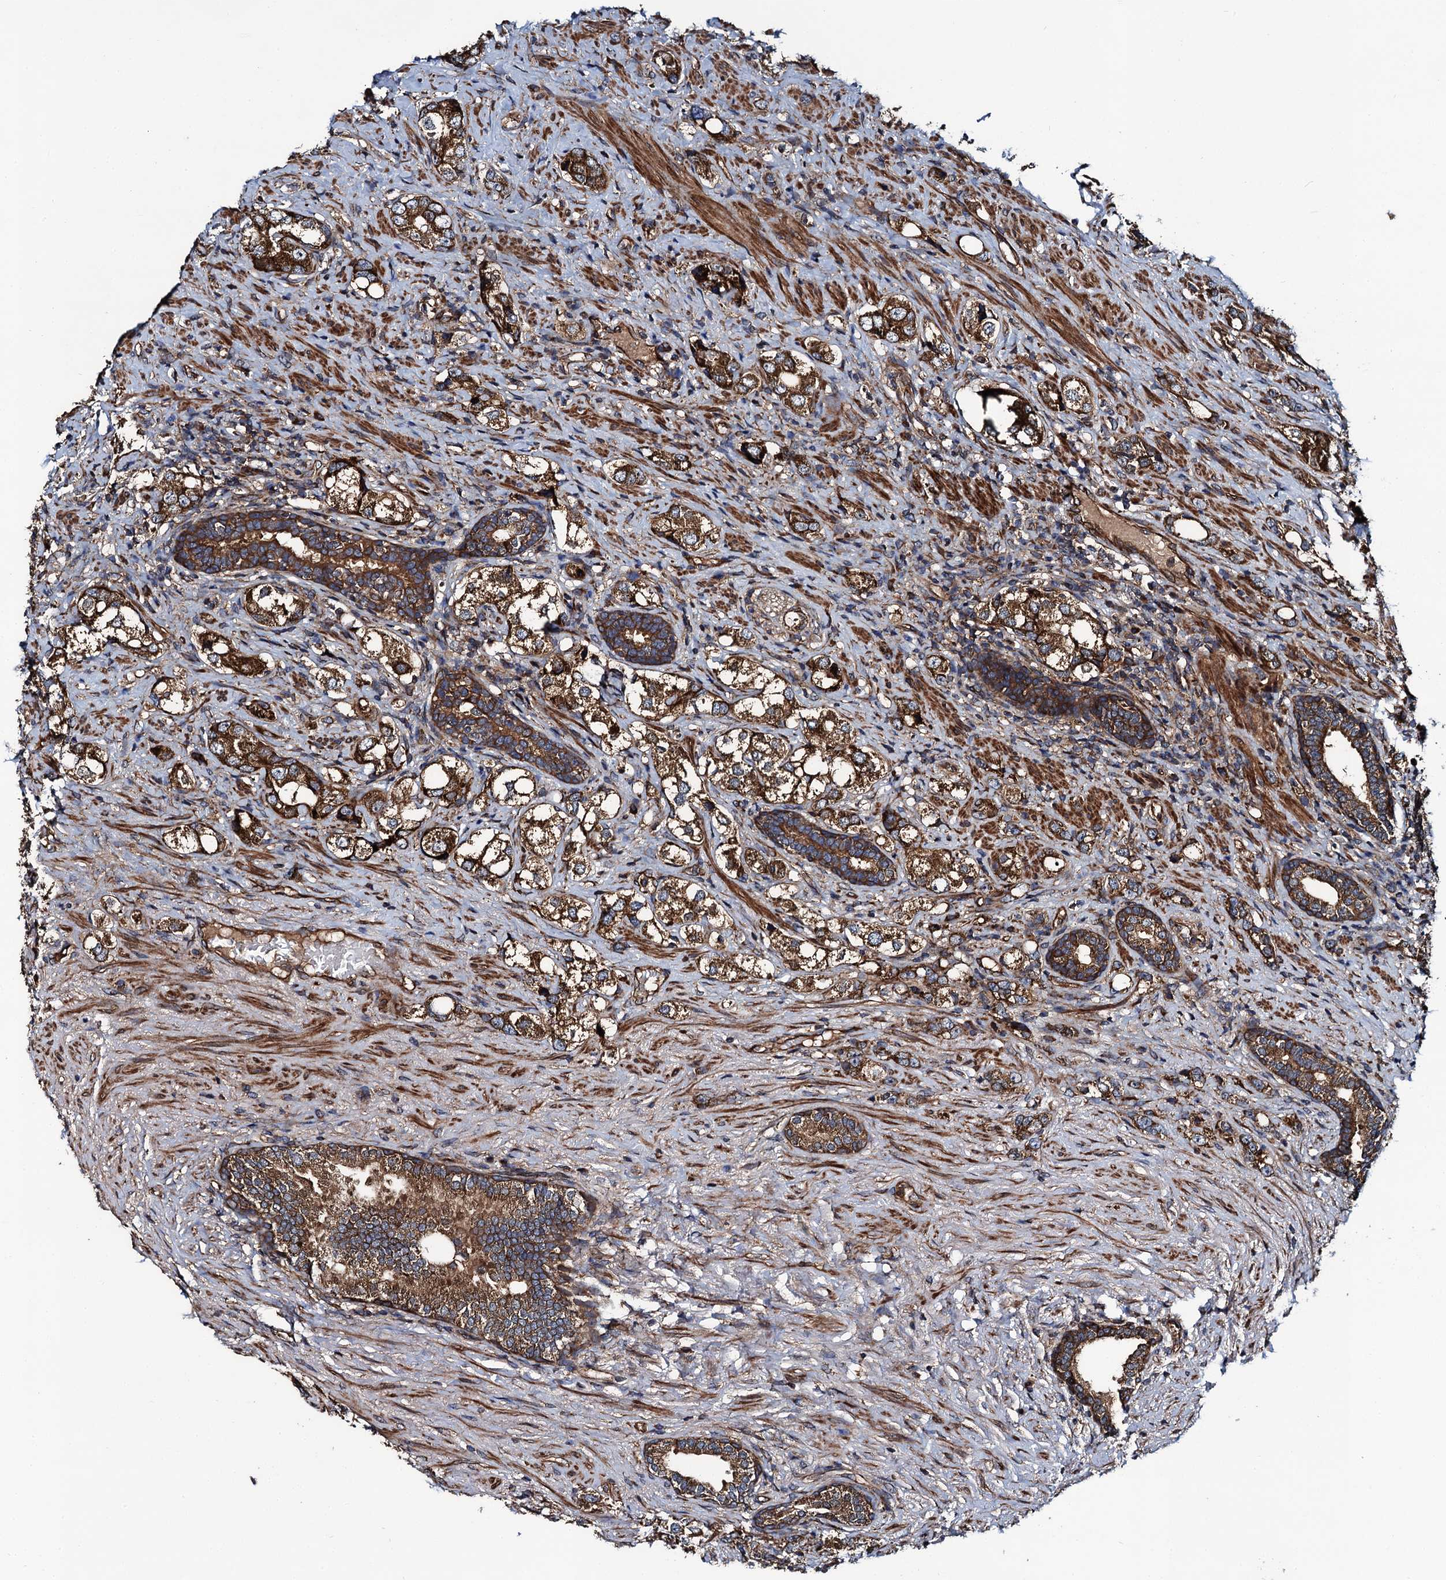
{"staining": {"intensity": "strong", "quantity": ">75%", "location": "cytoplasmic/membranous"}, "tissue": "prostate cancer", "cell_type": "Tumor cells", "image_type": "cancer", "snomed": [{"axis": "morphology", "description": "Adenocarcinoma, High grade"}, {"axis": "topography", "description": "Prostate"}], "caption": "Immunohistochemistry photomicrograph of human prostate cancer (high-grade adenocarcinoma) stained for a protein (brown), which reveals high levels of strong cytoplasmic/membranous expression in approximately >75% of tumor cells.", "gene": "NEK1", "patient": {"sex": "male", "age": 63}}